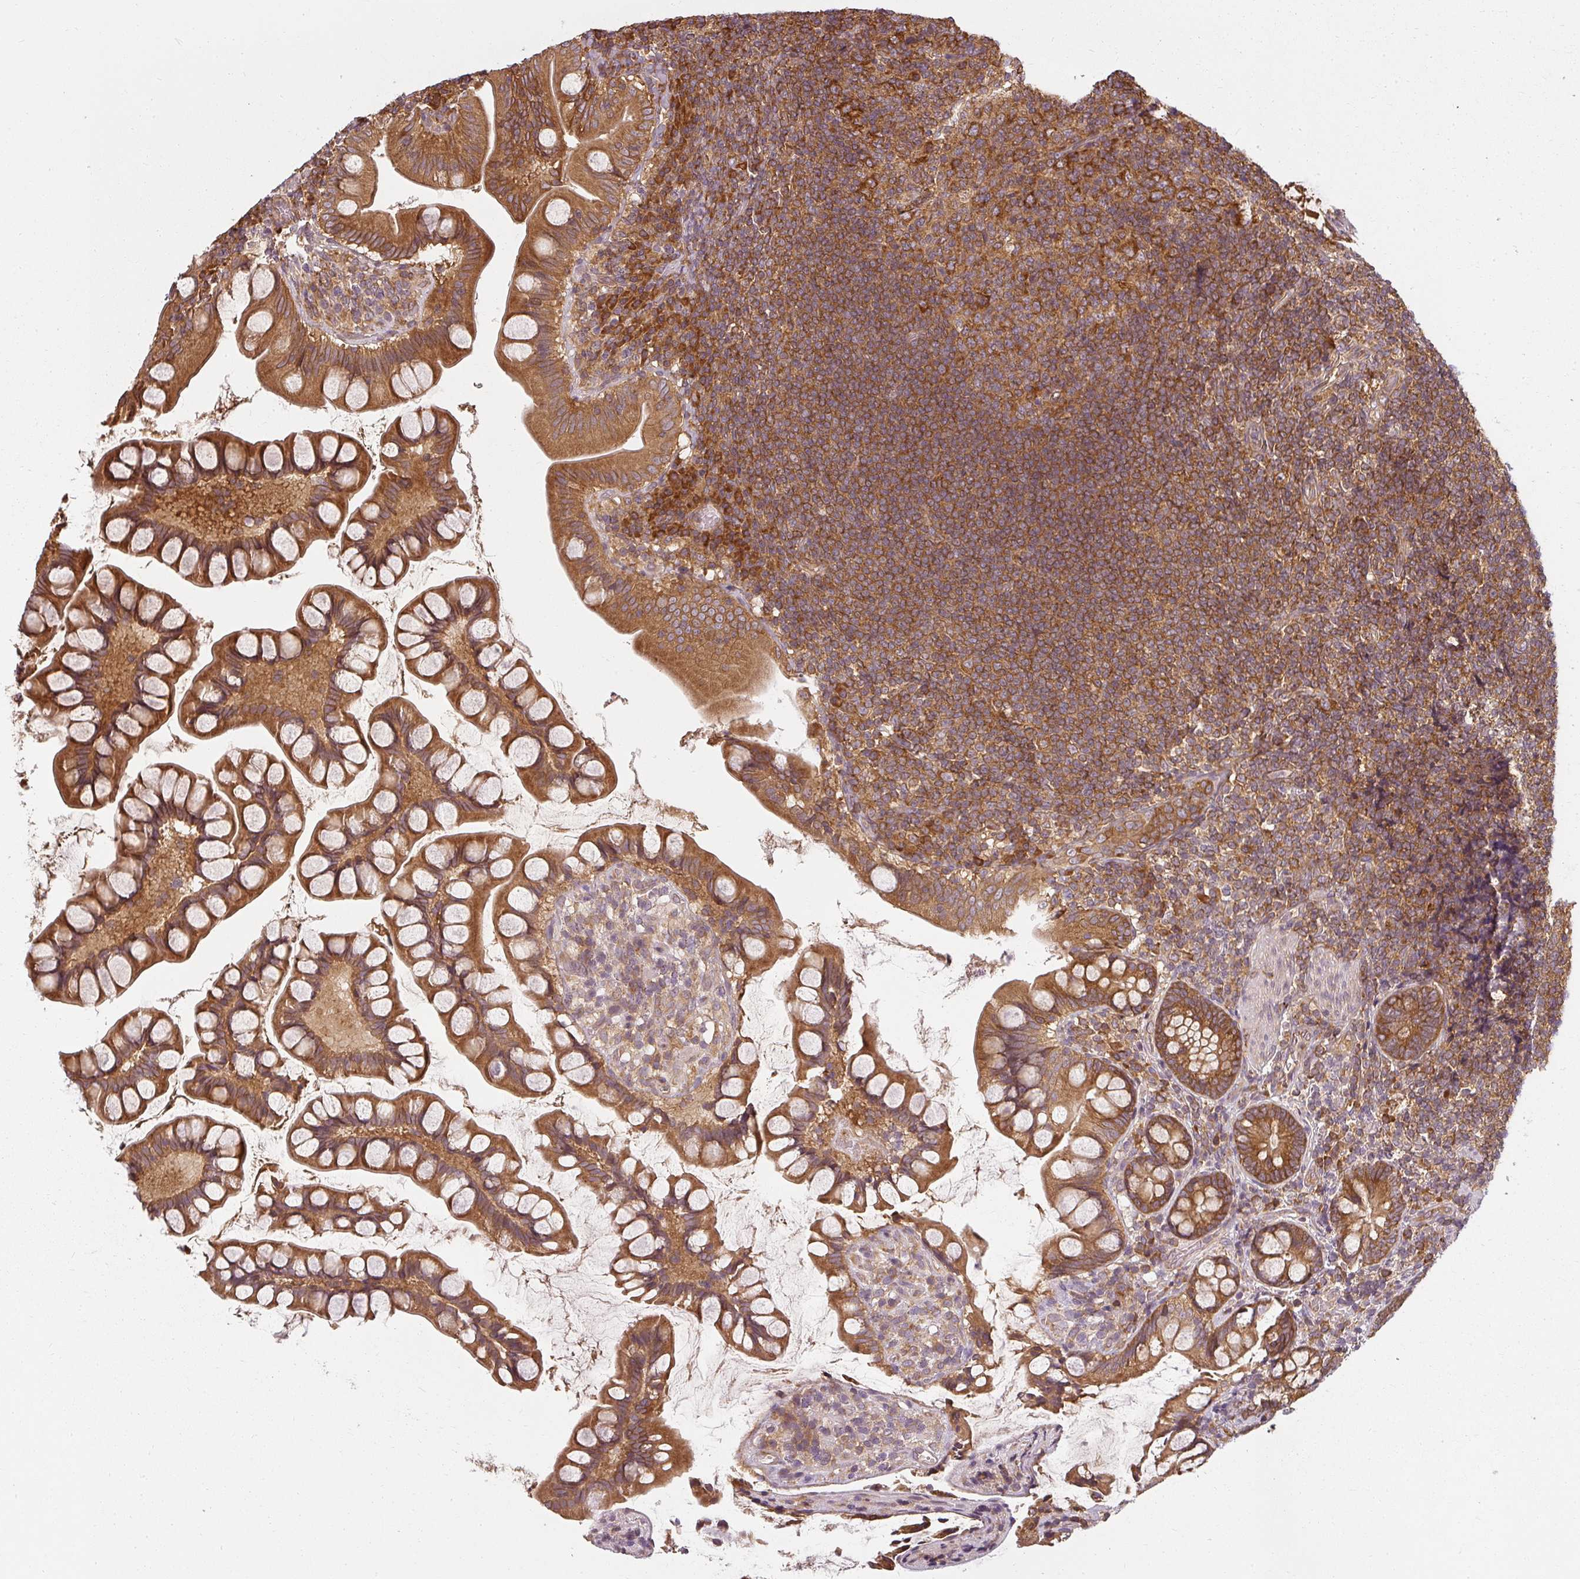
{"staining": {"intensity": "strong", "quantity": ">75%", "location": "cytoplasmic/membranous"}, "tissue": "small intestine", "cell_type": "Glandular cells", "image_type": "normal", "snomed": [{"axis": "morphology", "description": "Normal tissue, NOS"}, {"axis": "topography", "description": "Small intestine"}], "caption": "Immunohistochemical staining of benign small intestine demonstrates high levels of strong cytoplasmic/membranous positivity in about >75% of glandular cells. (brown staining indicates protein expression, while blue staining denotes nuclei).", "gene": "RPL24", "patient": {"sex": "male", "age": 70}}